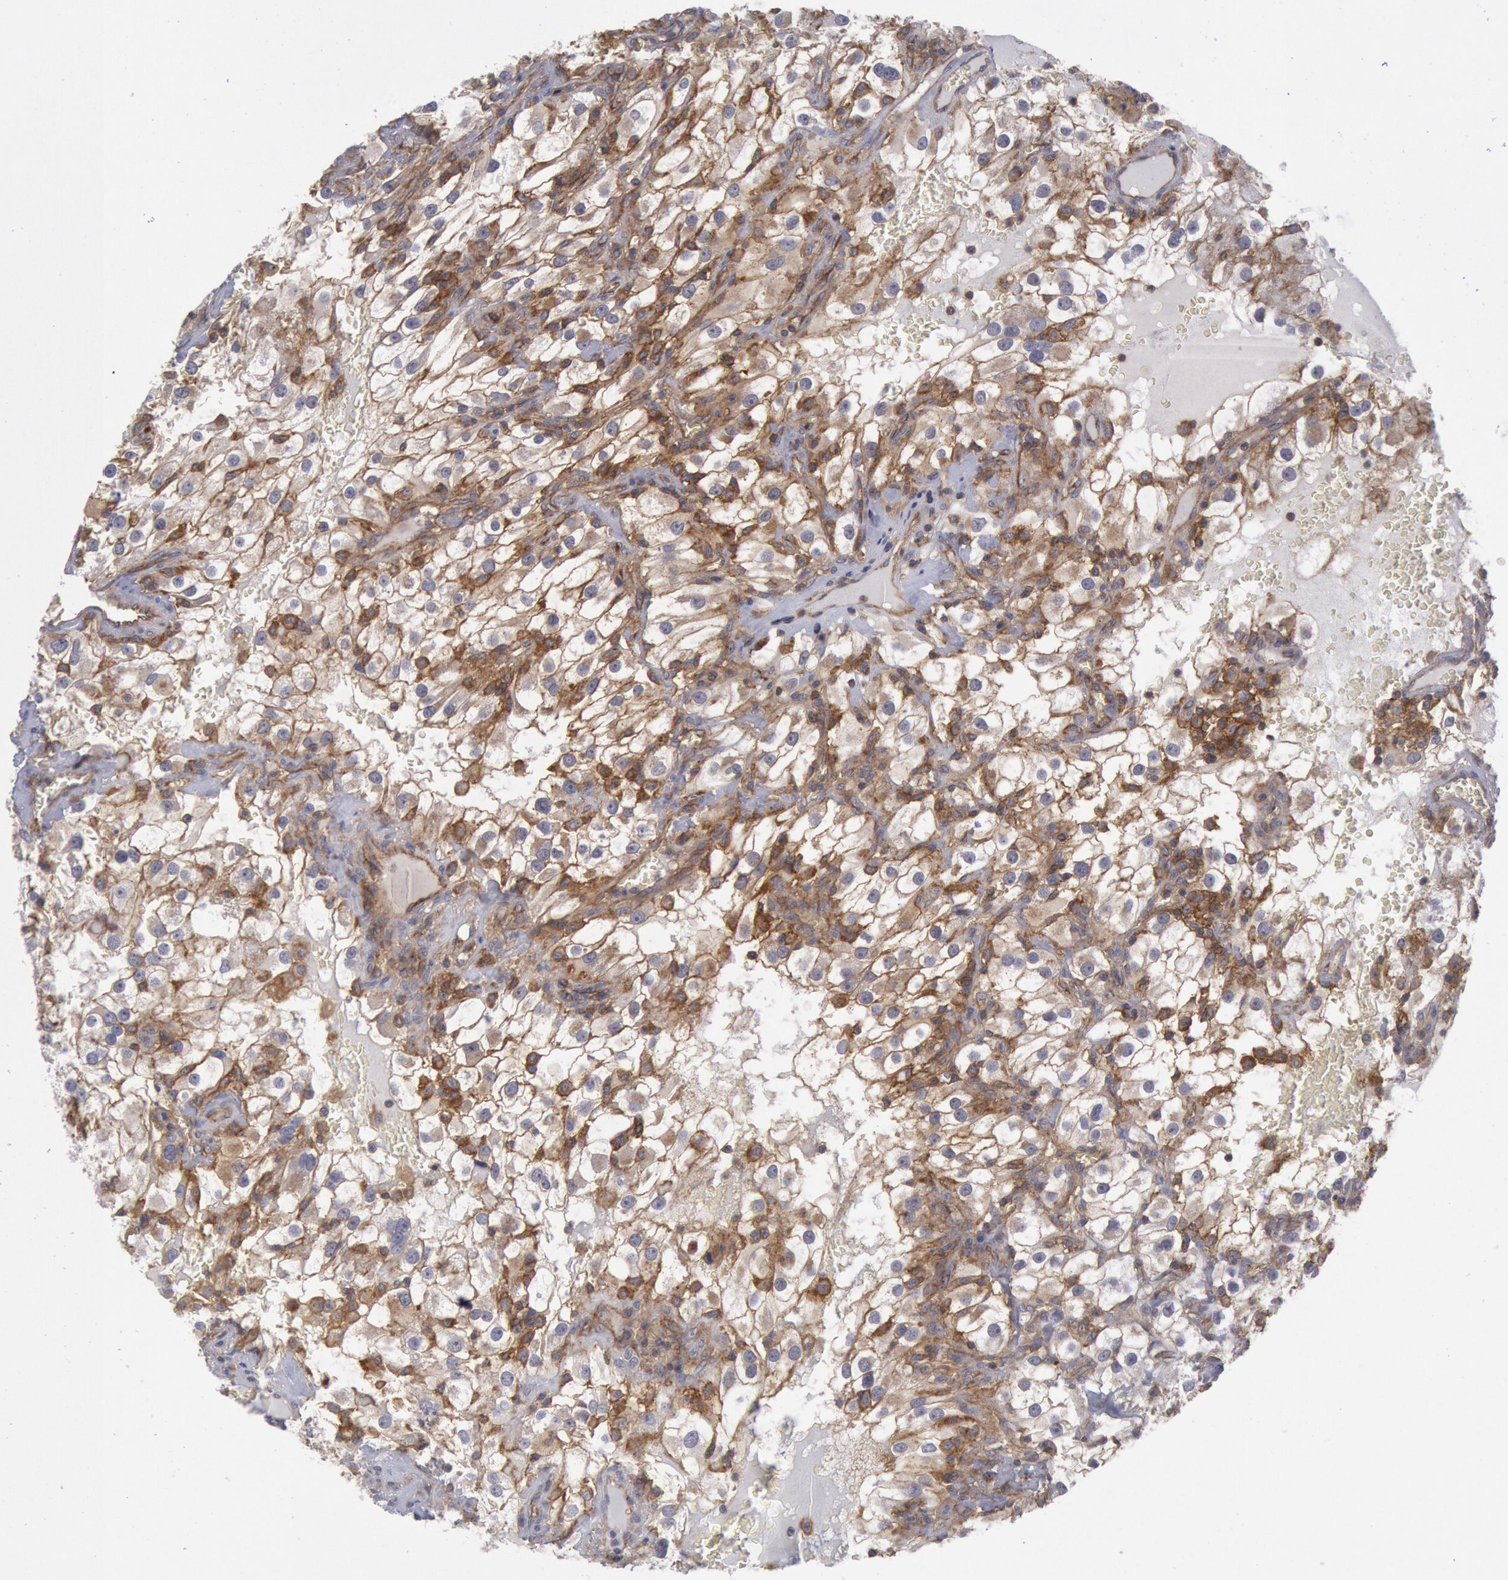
{"staining": {"intensity": "moderate", "quantity": "25%-75%", "location": "cytoplasmic/membranous"}, "tissue": "renal cancer", "cell_type": "Tumor cells", "image_type": "cancer", "snomed": [{"axis": "morphology", "description": "Adenocarcinoma, NOS"}, {"axis": "topography", "description": "Kidney"}], "caption": "Immunohistochemical staining of human renal cancer shows medium levels of moderate cytoplasmic/membranous expression in about 25%-75% of tumor cells. The staining is performed using DAB brown chromogen to label protein expression. The nuclei are counter-stained blue using hematoxylin.", "gene": "STX4", "patient": {"sex": "female", "age": 52}}